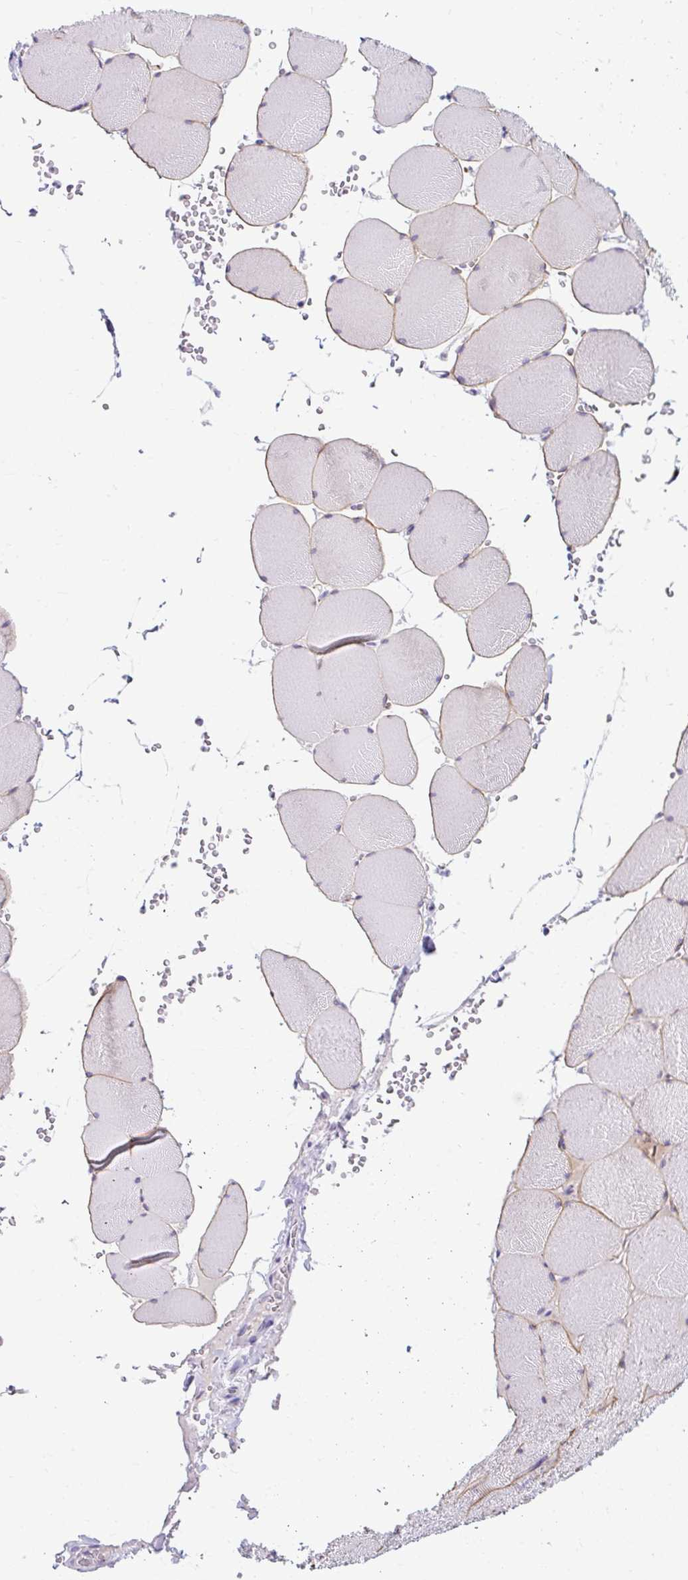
{"staining": {"intensity": "moderate", "quantity": "<25%", "location": "cytoplasmic/membranous"}, "tissue": "skeletal muscle", "cell_type": "Myocytes", "image_type": "normal", "snomed": [{"axis": "morphology", "description": "Normal tissue, NOS"}, {"axis": "topography", "description": "Skeletal muscle"}, {"axis": "topography", "description": "Head-Neck"}], "caption": "The image displays staining of normal skeletal muscle, revealing moderate cytoplasmic/membranous protein expression (brown color) within myocytes. (IHC, brightfield microscopy, high magnification).", "gene": "GOLGA8A", "patient": {"sex": "male", "age": 66}}